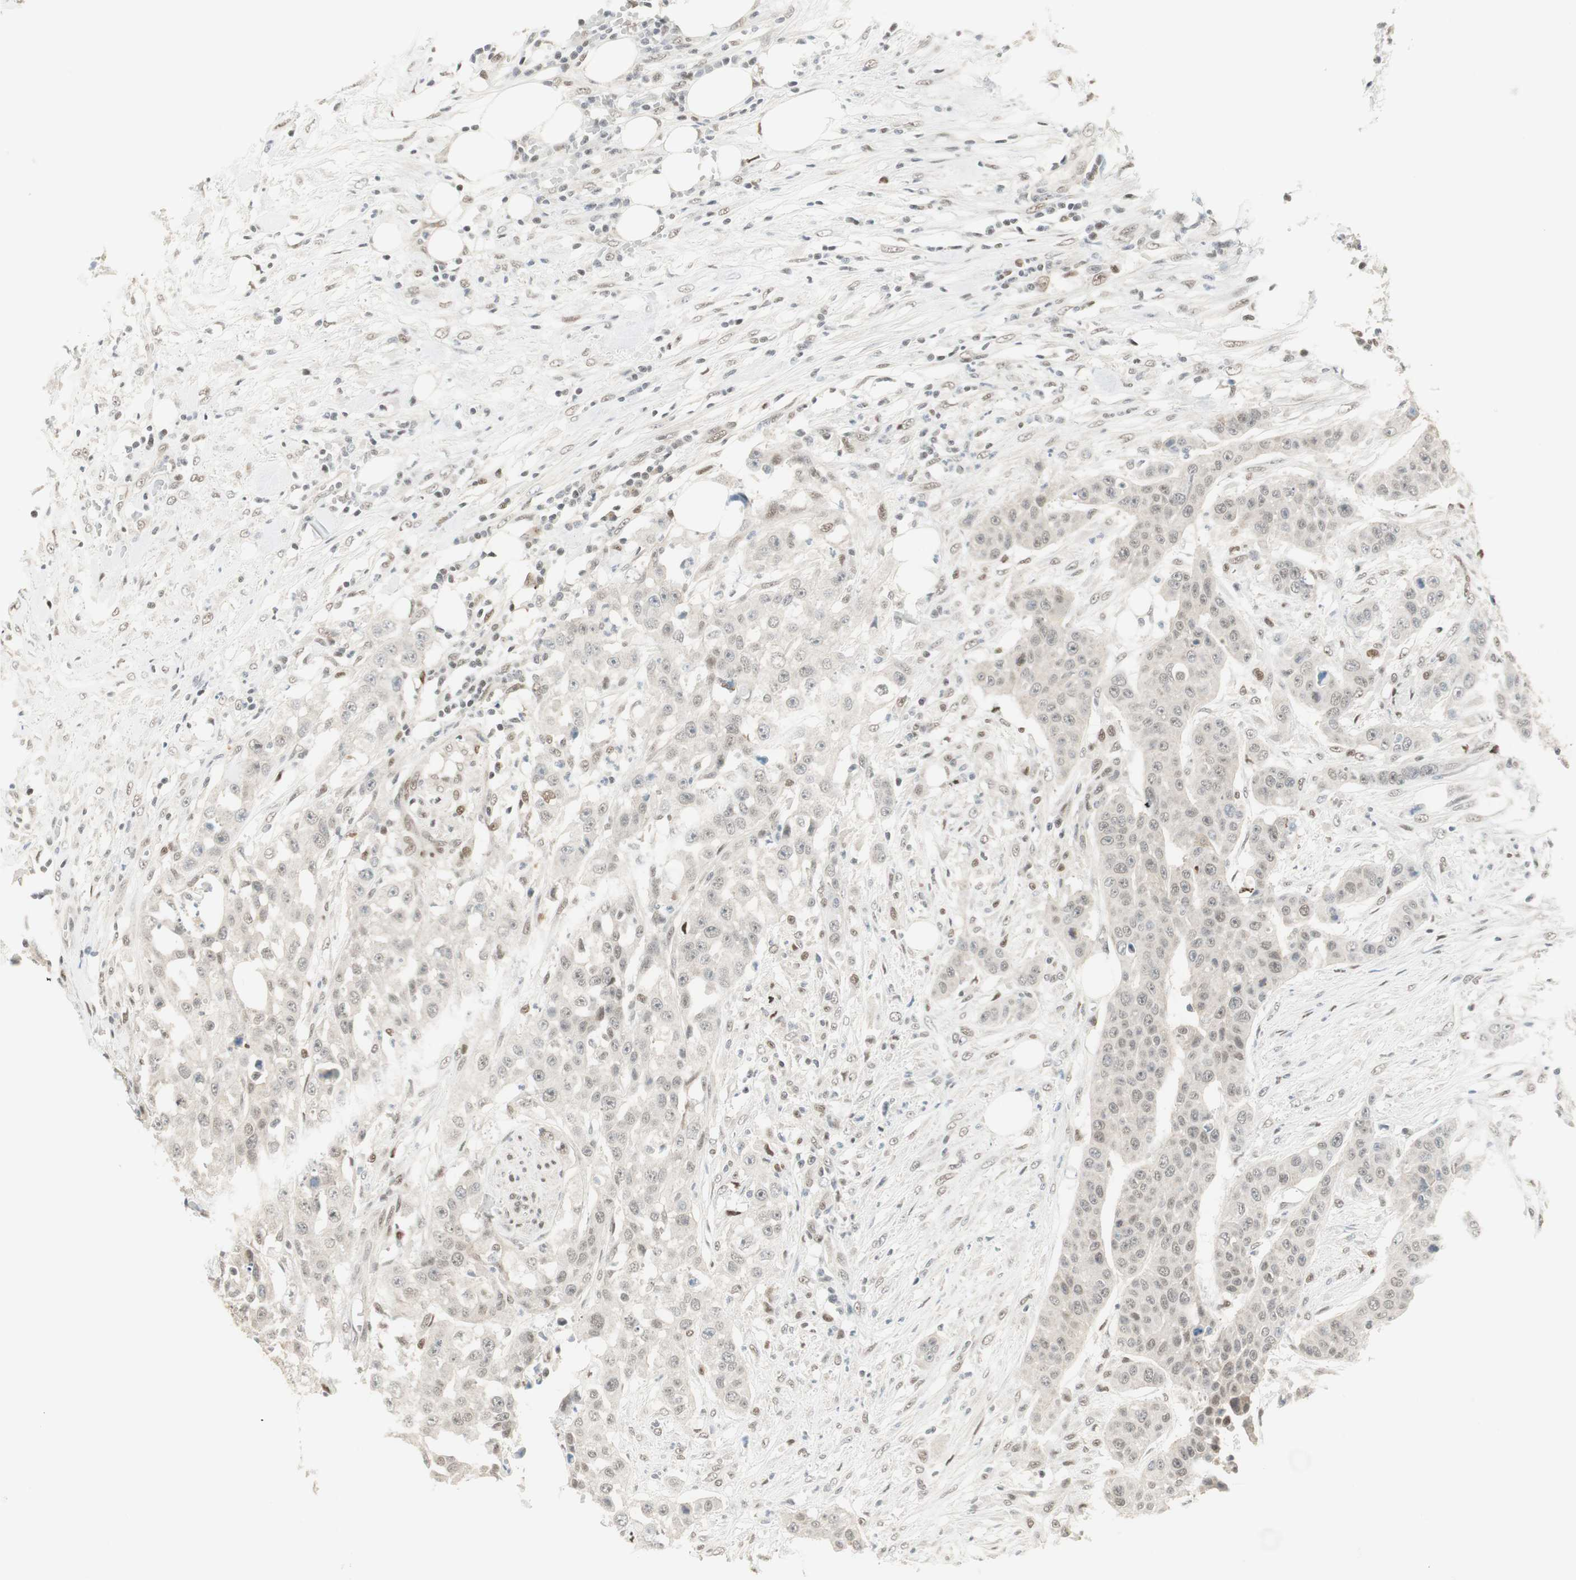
{"staining": {"intensity": "weak", "quantity": ">75%", "location": "nuclear"}, "tissue": "urothelial cancer", "cell_type": "Tumor cells", "image_type": "cancer", "snomed": [{"axis": "morphology", "description": "Urothelial carcinoma, High grade"}, {"axis": "topography", "description": "Urinary bladder"}], "caption": "A low amount of weak nuclear staining is present in about >75% of tumor cells in urothelial carcinoma (high-grade) tissue.", "gene": "ZBTB17", "patient": {"sex": "male", "age": 74}}